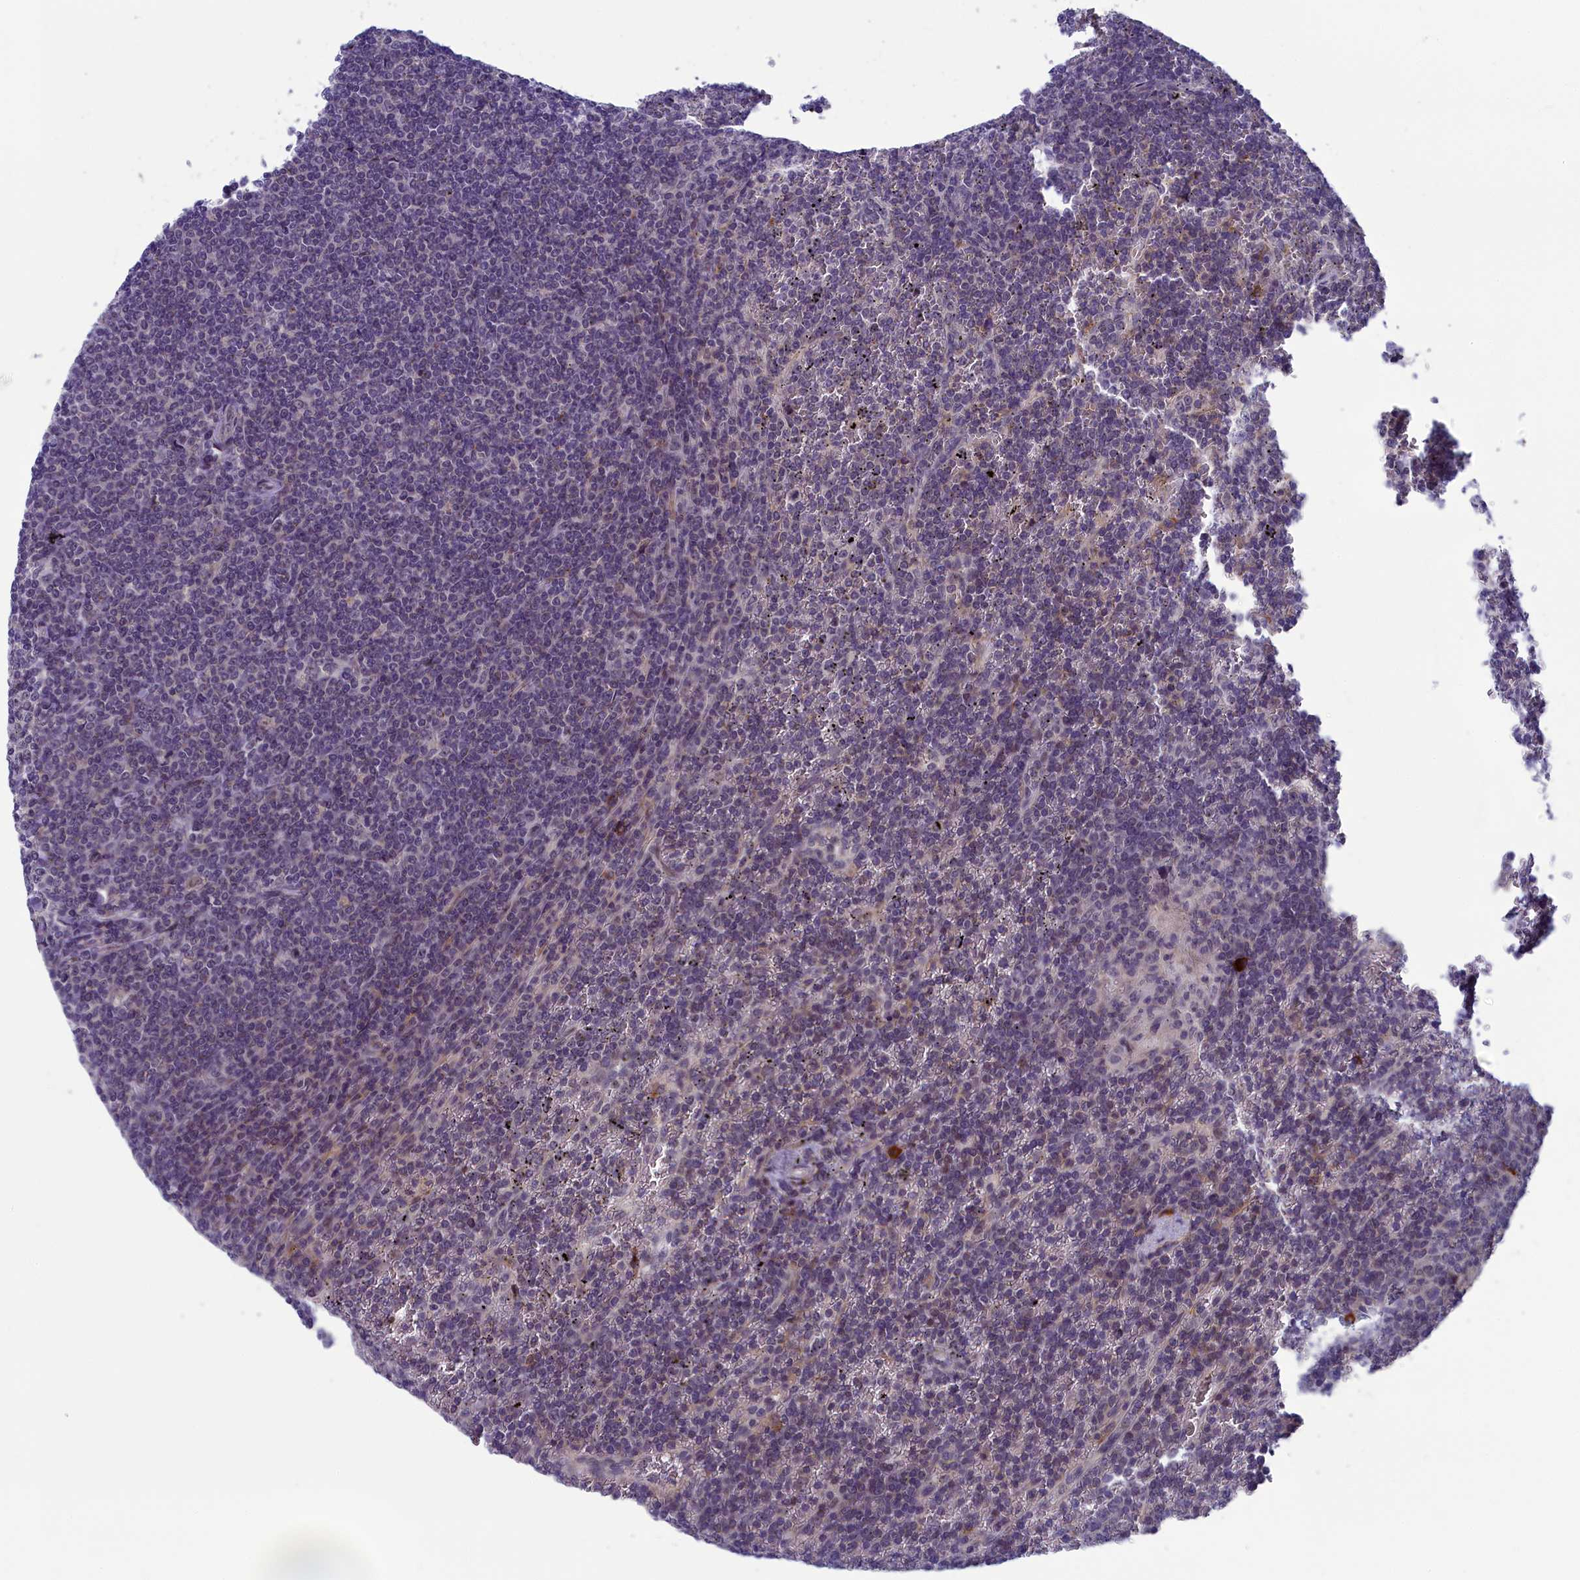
{"staining": {"intensity": "negative", "quantity": "none", "location": "none"}, "tissue": "lymphoma", "cell_type": "Tumor cells", "image_type": "cancer", "snomed": [{"axis": "morphology", "description": "Malignant lymphoma, non-Hodgkin's type, Low grade"}, {"axis": "topography", "description": "Spleen"}], "caption": "DAB immunohistochemical staining of human malignant lymphoma, non-Hodgkin's type (low-grade) exhibits no significant expression in tumor cells.", "gene": "CNEP1R1", "patient": {"sex": "female", "age": 19}}